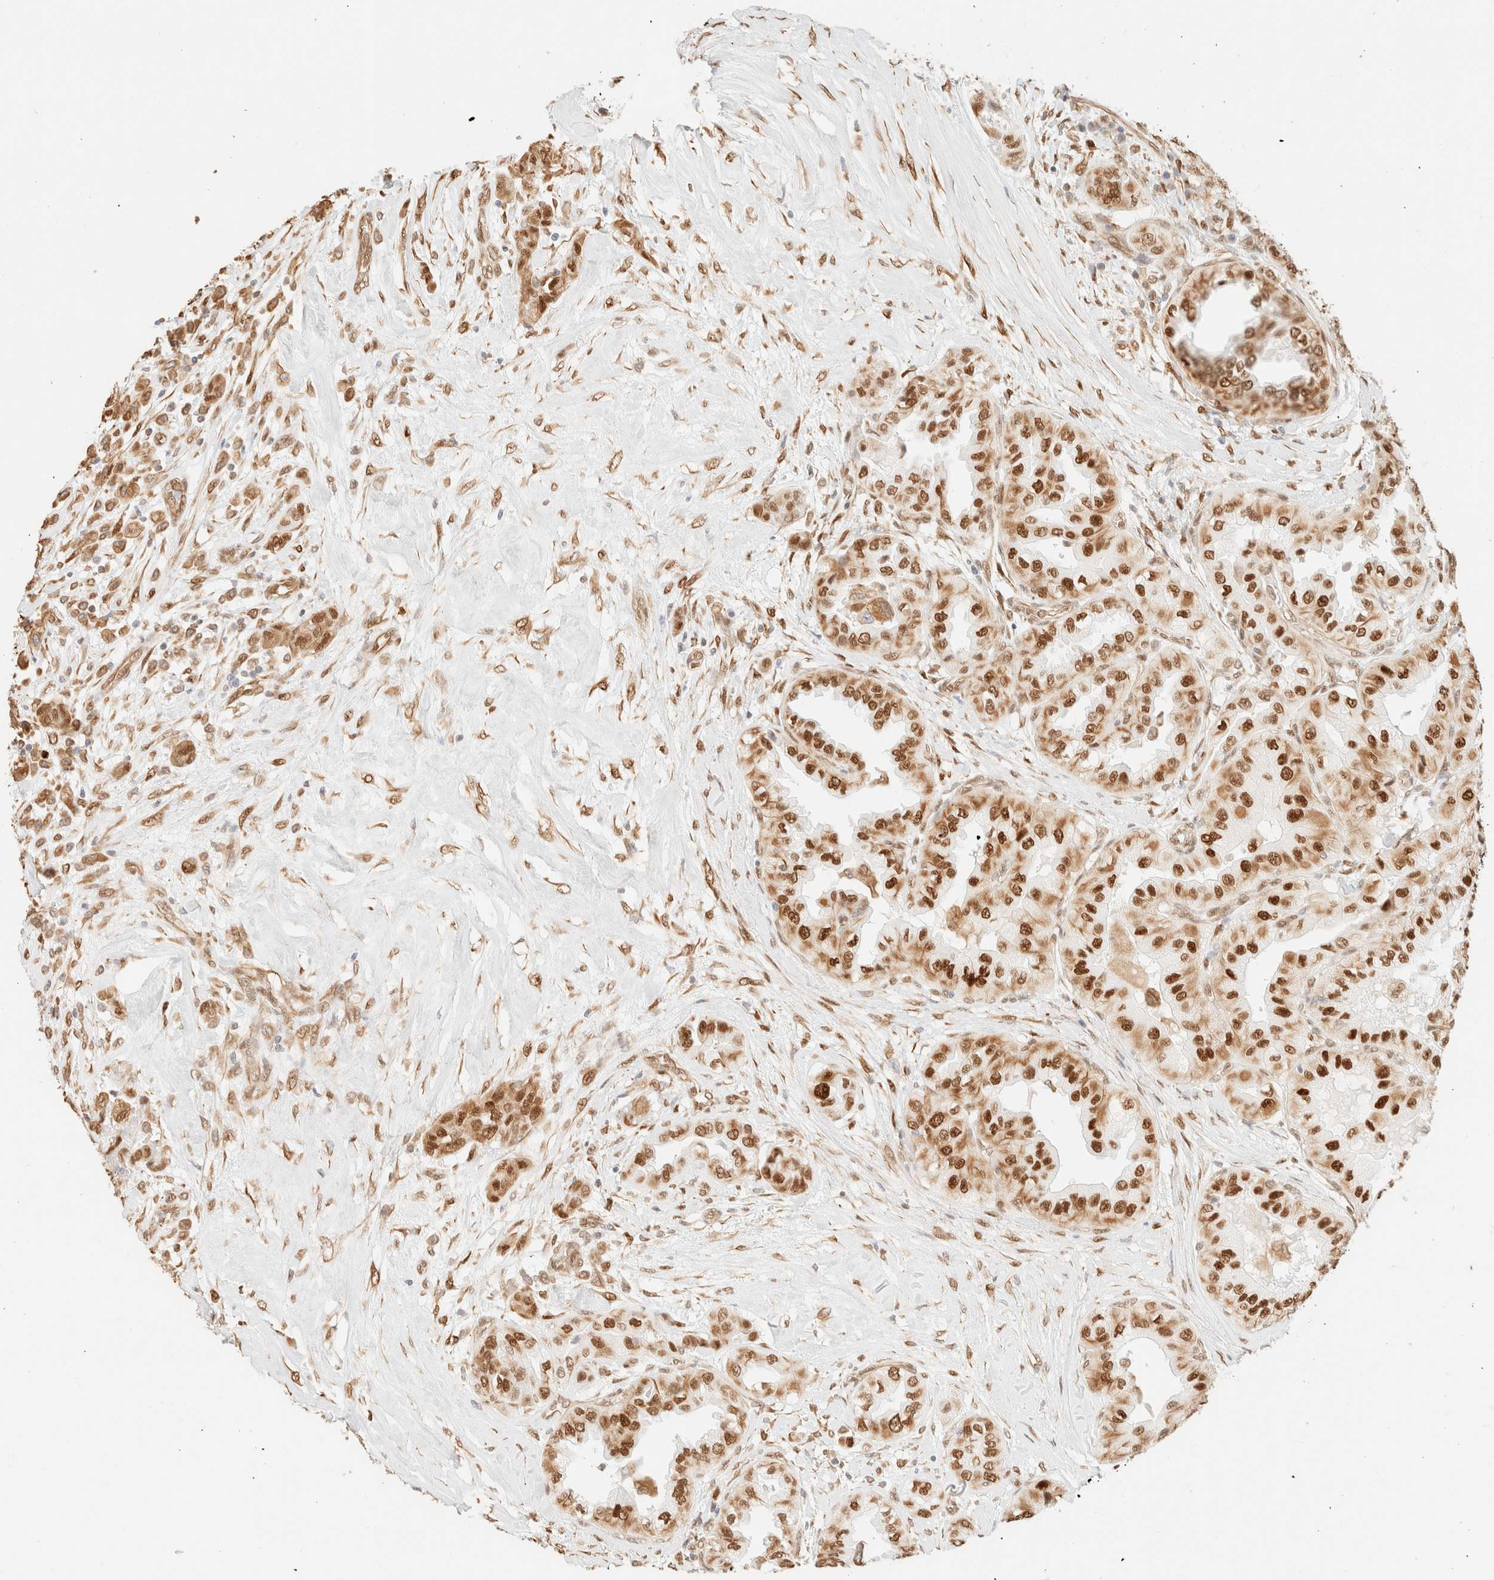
{"staining": {"intensity": "strong", "quantity": ">75%", "location": "nuclear"}, "tissue": "thyroid cancer", "cell_type": "Tumor cells", "image_type": "cancer", "snomed": [{"axis": "morphology", "description": "Papillary adenocarcinoma, NOS"}, {"axis": "topography", "description": "Thyroid gland"}], "caption": "The image reveals a brown stain indicating the presence of a protein in the nuclear of tumor cells in thyroid cancer. Immunohistochemistry (ihc) stains the protein of interest in brown and the nuclei are stained blue.", "gene": "ZSCAN18", "patient": {"sex": "female", "age": 59}}